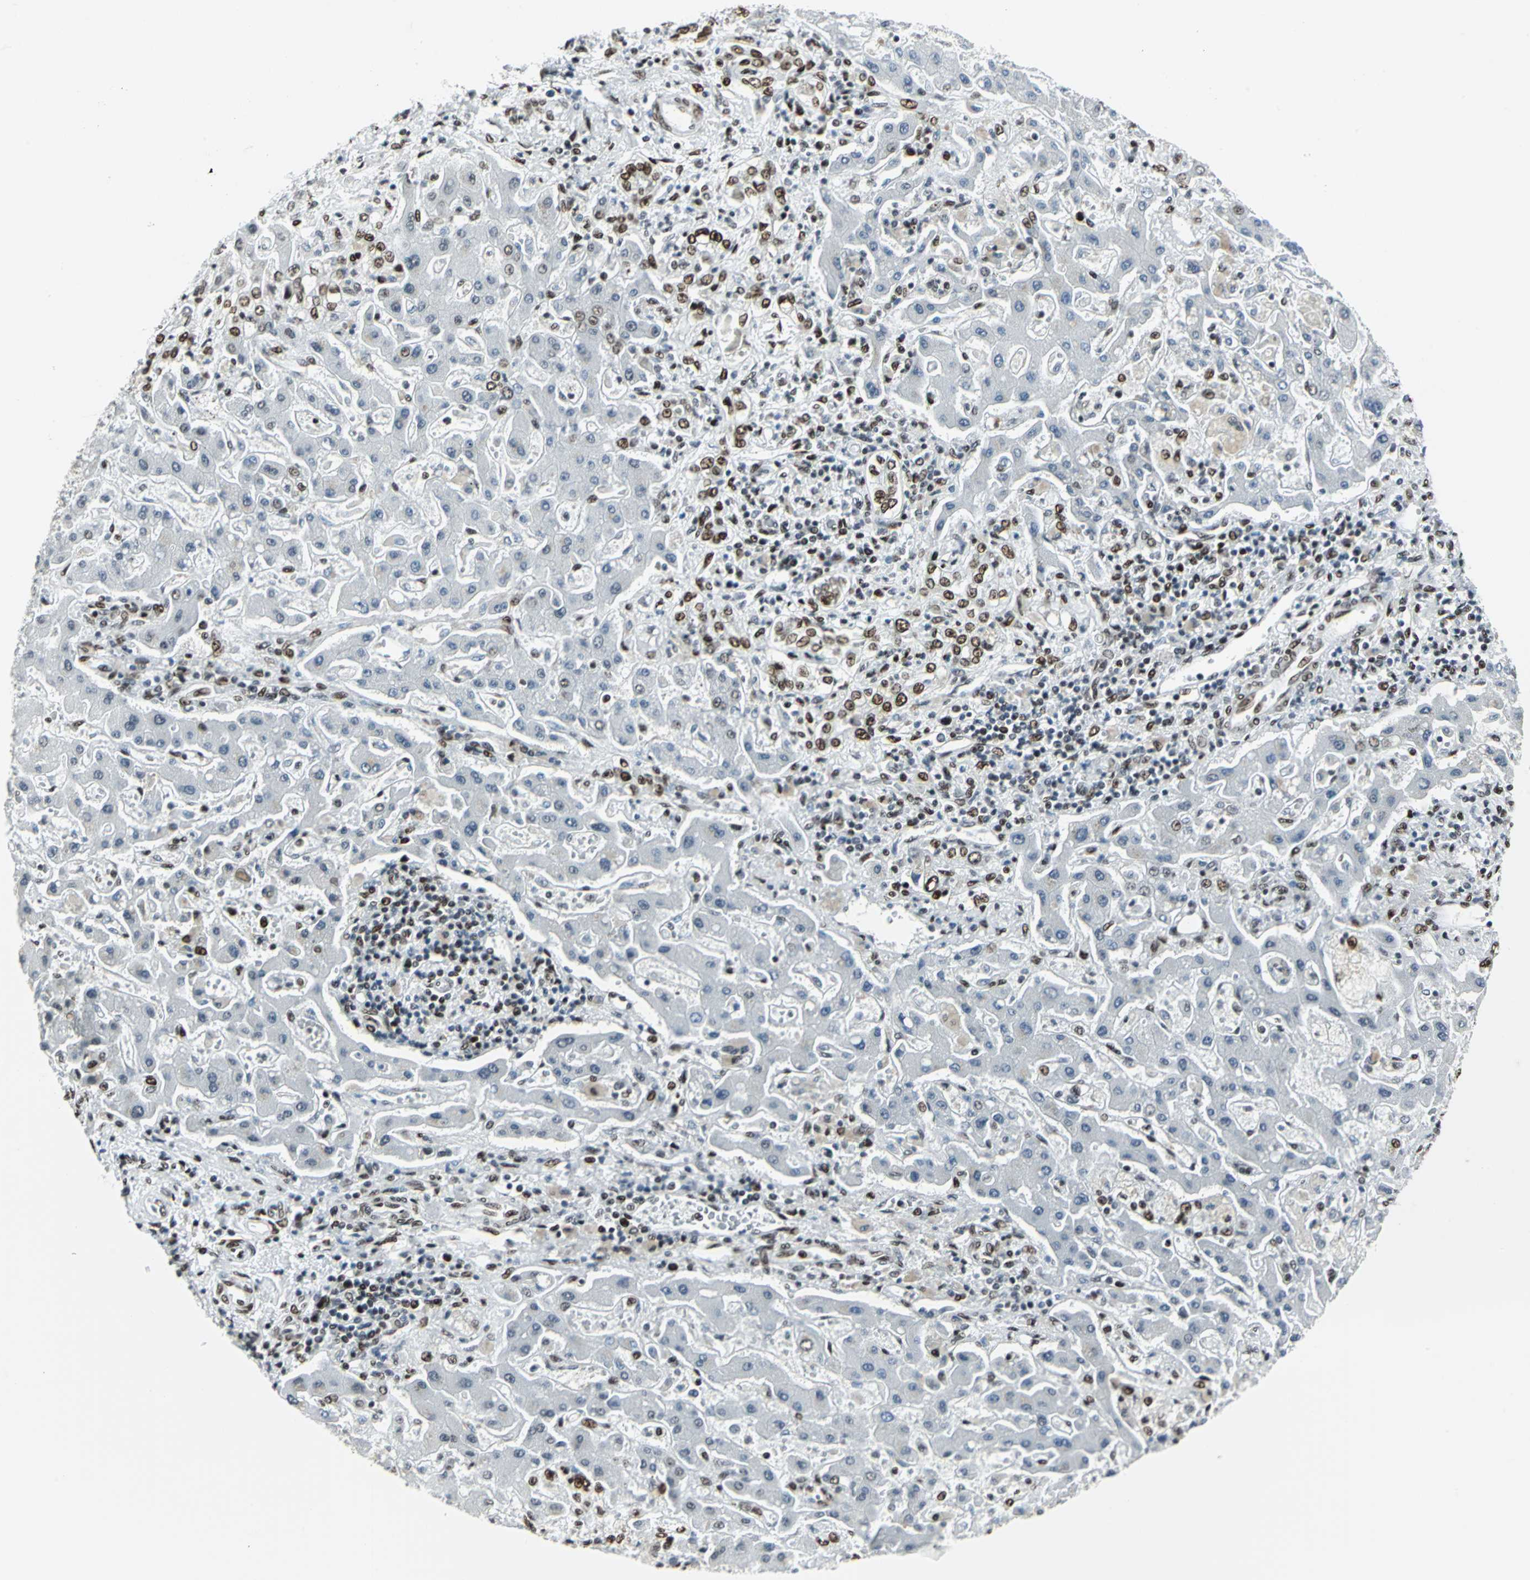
{"staining": {"intensity": "strong", "quantity": ">75%", "location": "nuclear"}, "tissue": "liver cancer", "cell_type": "Tumor cells", "image_type": "cancer", "snomed": [{"axis": "morphology", "description": "Cholangiocarcinoma"}, {"axis": "topography", "description": "Liver"}], "caption": "Tumor cells exhibit strong nuclear expression in approximately >75% of cells in liver cancer (cholangiocarcinoma).", "gene": "HDAC2", "patient": {"sex": "male", "age": 50}}